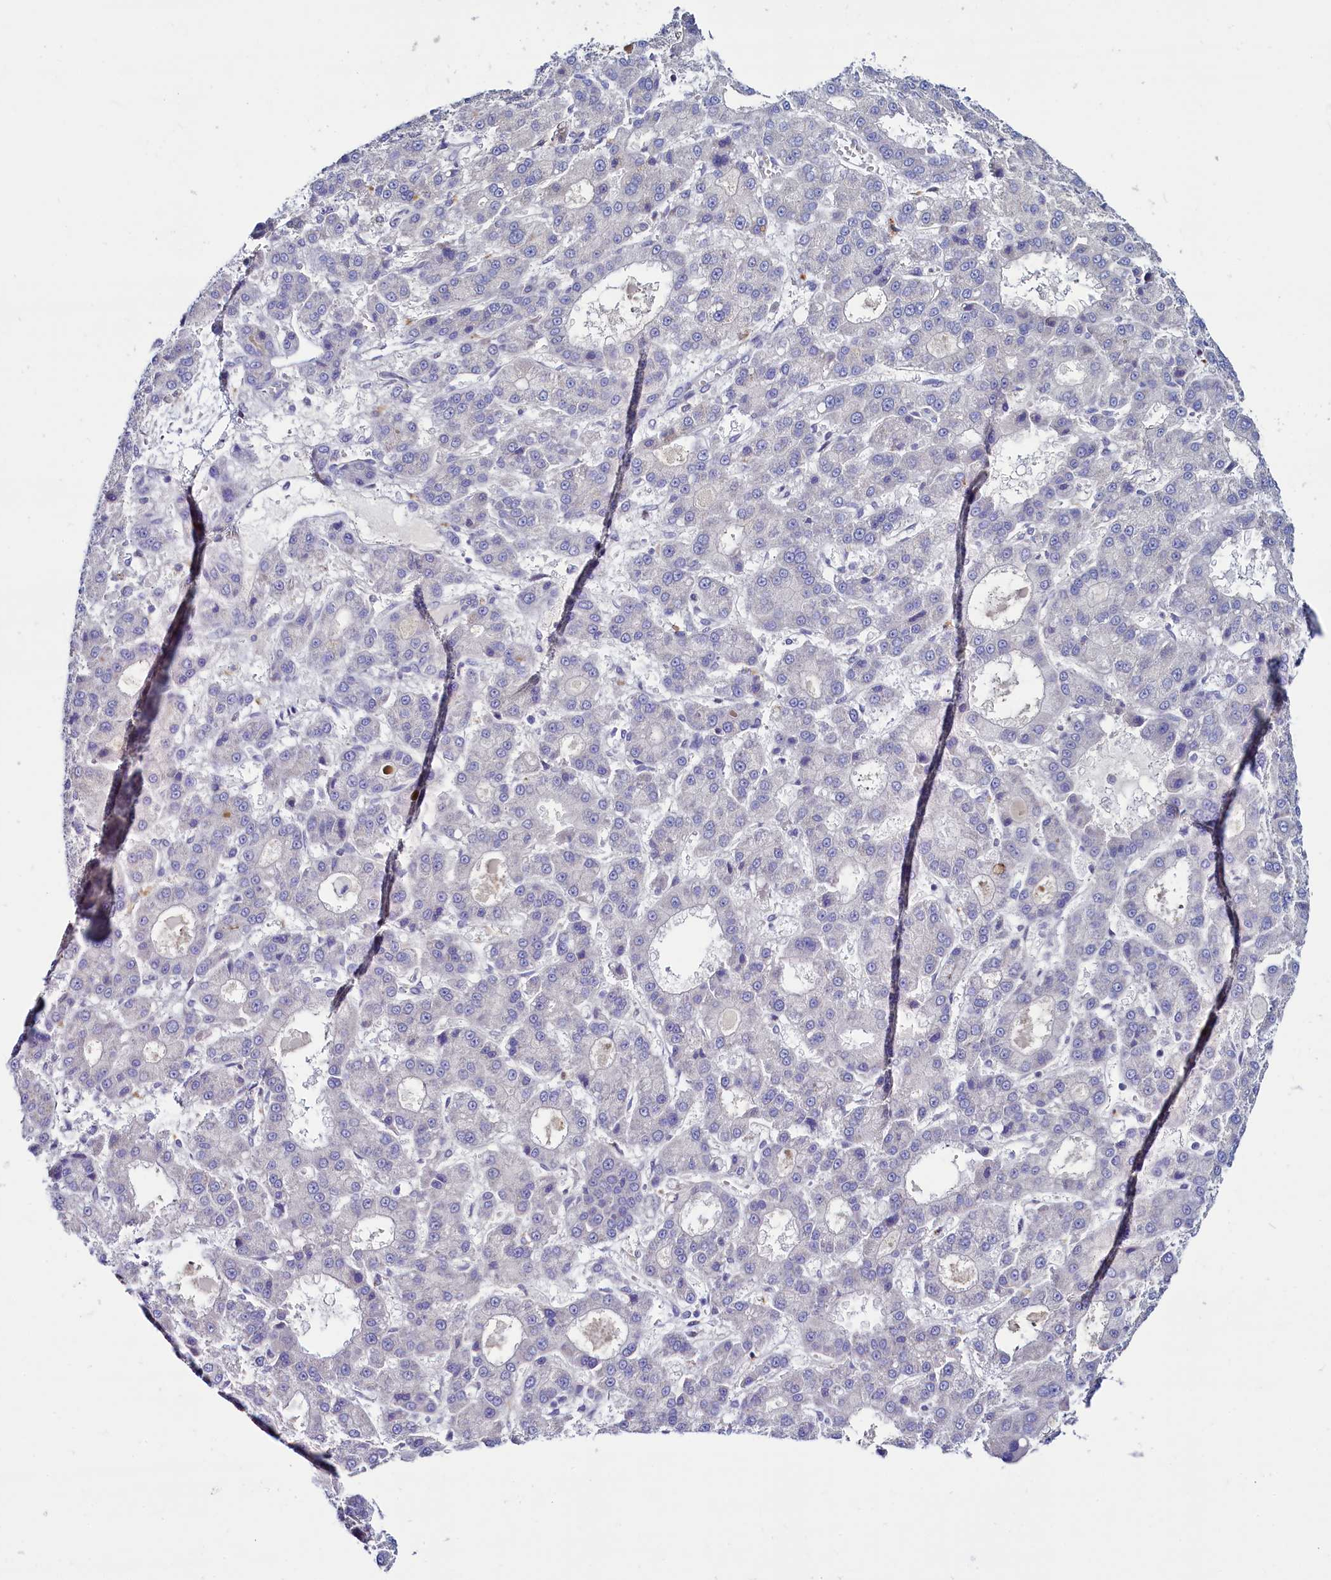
{"staining": {"intensity": "negative", "quantity": "none", "location": "none"}, "tissue": "liver cancer", "cell_type": "Tumor cells", "image_type": "cancer", "snomed": [{"axis": "morphology", "description": "Carcinoma, Hepatocellular, NOS"}, {"axis": "topography", "description": "Liver"}], "caption": "Immunohistochemistry image of human hepatocellular carcinoma (liver) stained for a protein (brown), which exhibits no staining in tumor cells.", "gene": "ASTE1", "patient": {"sex": "male", "age": 70}}